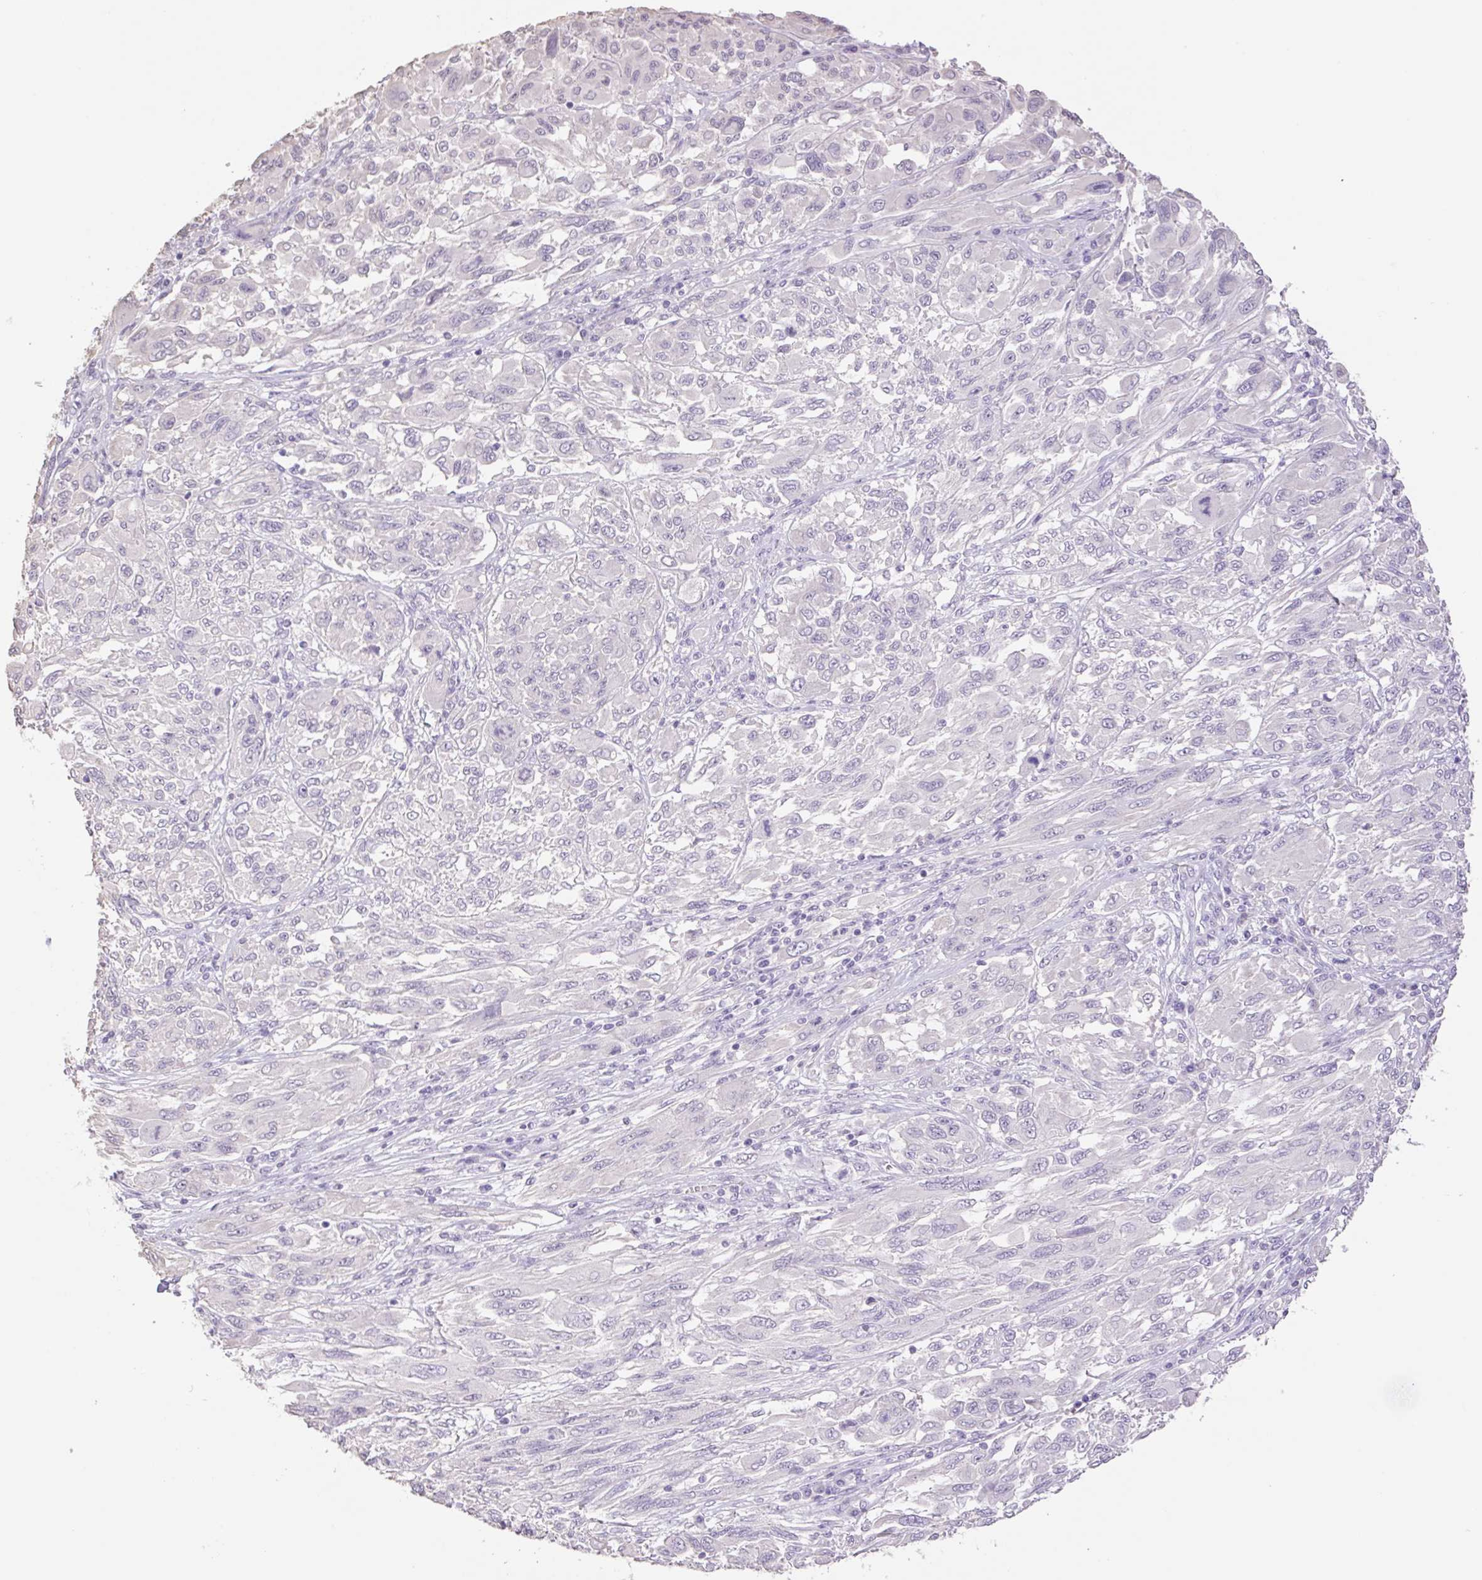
{"staining": {"intensity": "negative", "quantity": "none", "location": "none"}, "tissue": "melanoma", "cell_type": "Tumor cells", "image_type": "cancer", "snomed": [{"axis": "morphology", "description": "Malignant melanoma, NOS"}, {"axis": "topography", "description": "Skin"}], "caption": "Immunohistochemistry (IHC) photomicrograph of neoplastic tissue: malignant melanoma stained with DAB displays no significant protein expression in tumor cells. Nuclei are stained in blue.", "gene": "HCRTR2", "patient": {"sex": "female", "age": 91}}